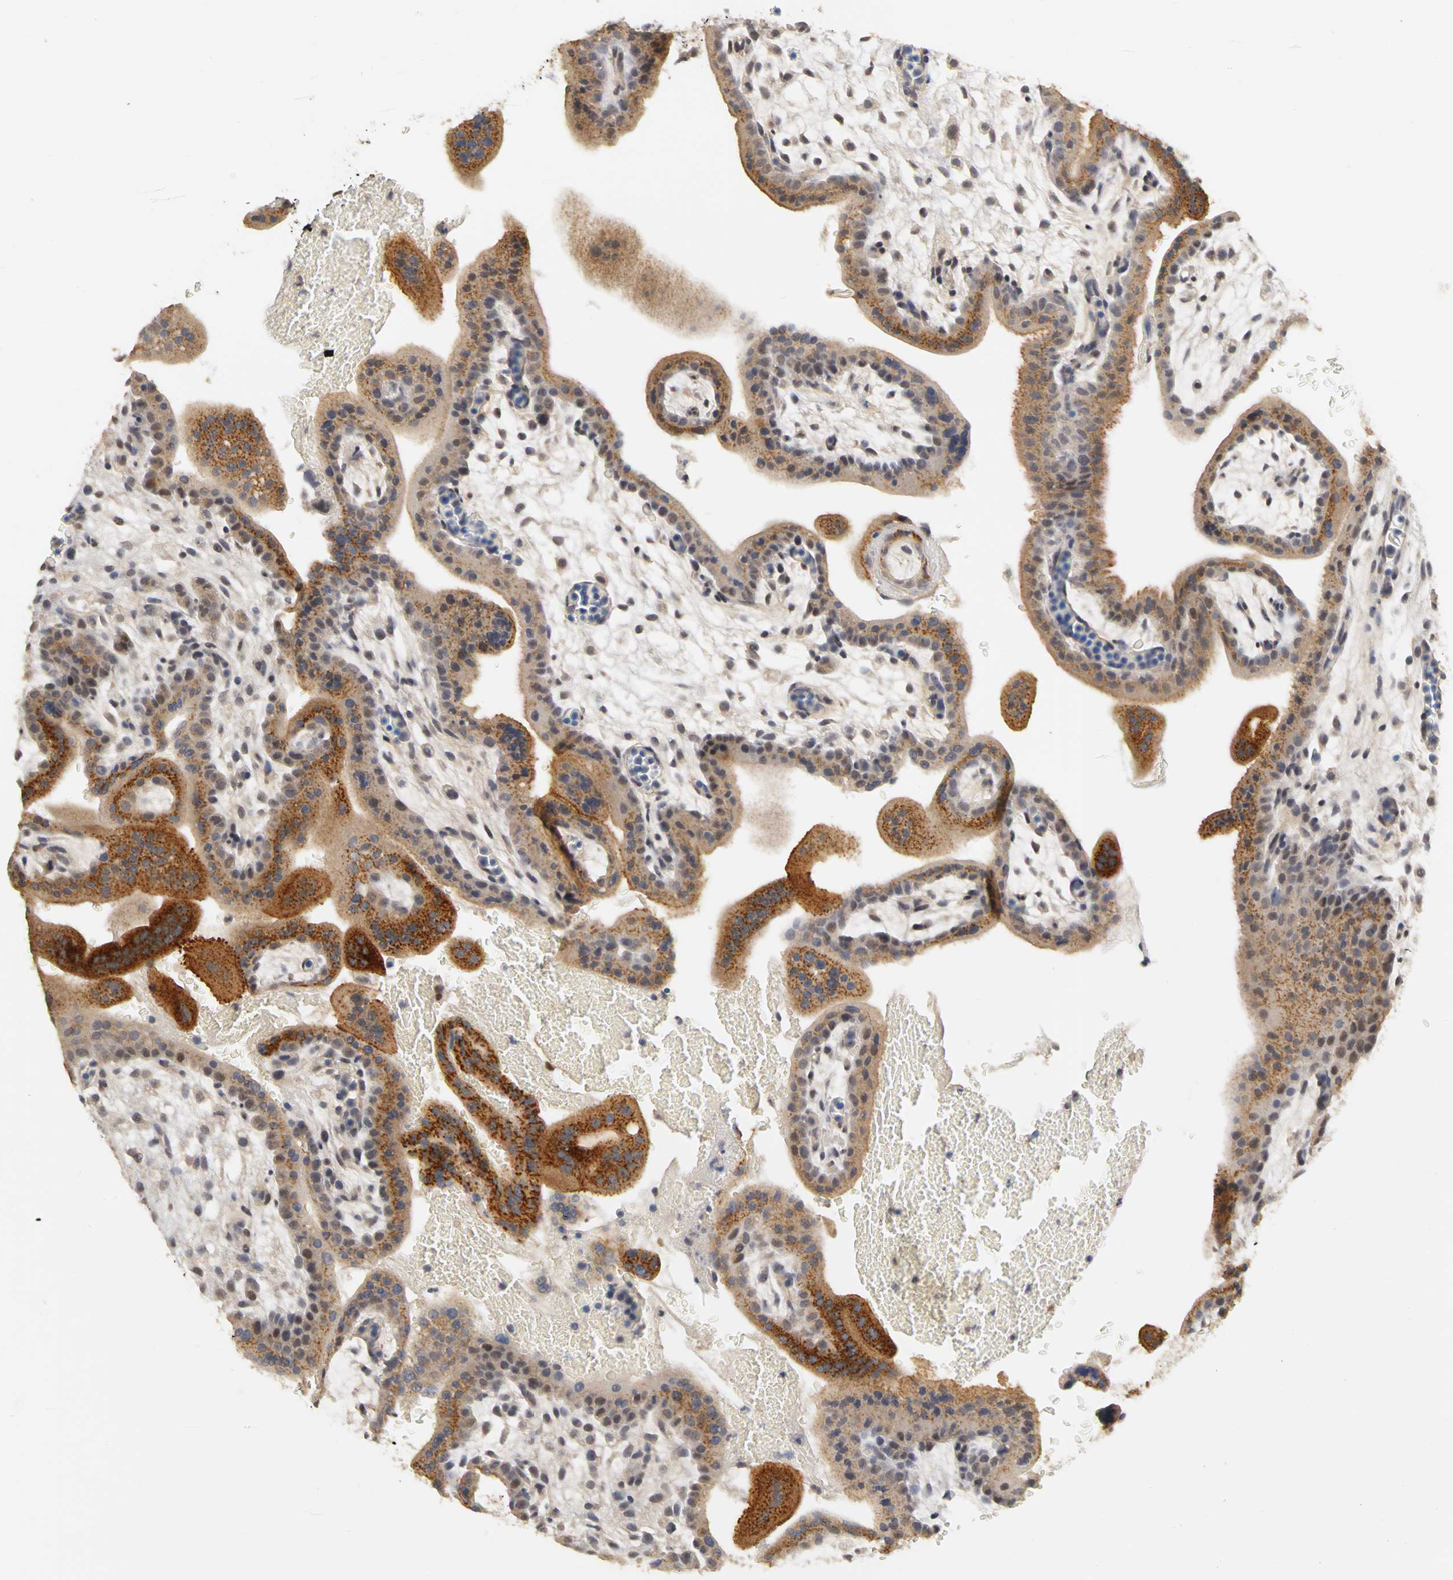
{"staining": {"intensity": "negative", "quantity": "none", "location": "none"}, "tissue": "placenta", "cell_type": "Decidual cells", "image_type": "normal", "snomed": [{"axis": "morphology", "description": "Normal tissue, NOS"}, {"axis": "topography", "description": "Placenta"}], "caption": "IHC histopathology image of benign placenta: human placenta stained with DAB (3,3'-diaminobenzidine) displays no significant protein expression in decidual cells. Brightfield microscopy of immunohistochemistry (IHC) stained with DAB (brown) and hematoxylin (blue), captured at high magnification.", "gene": "PGR", "patient": {"sex": "female", "age": 35}}